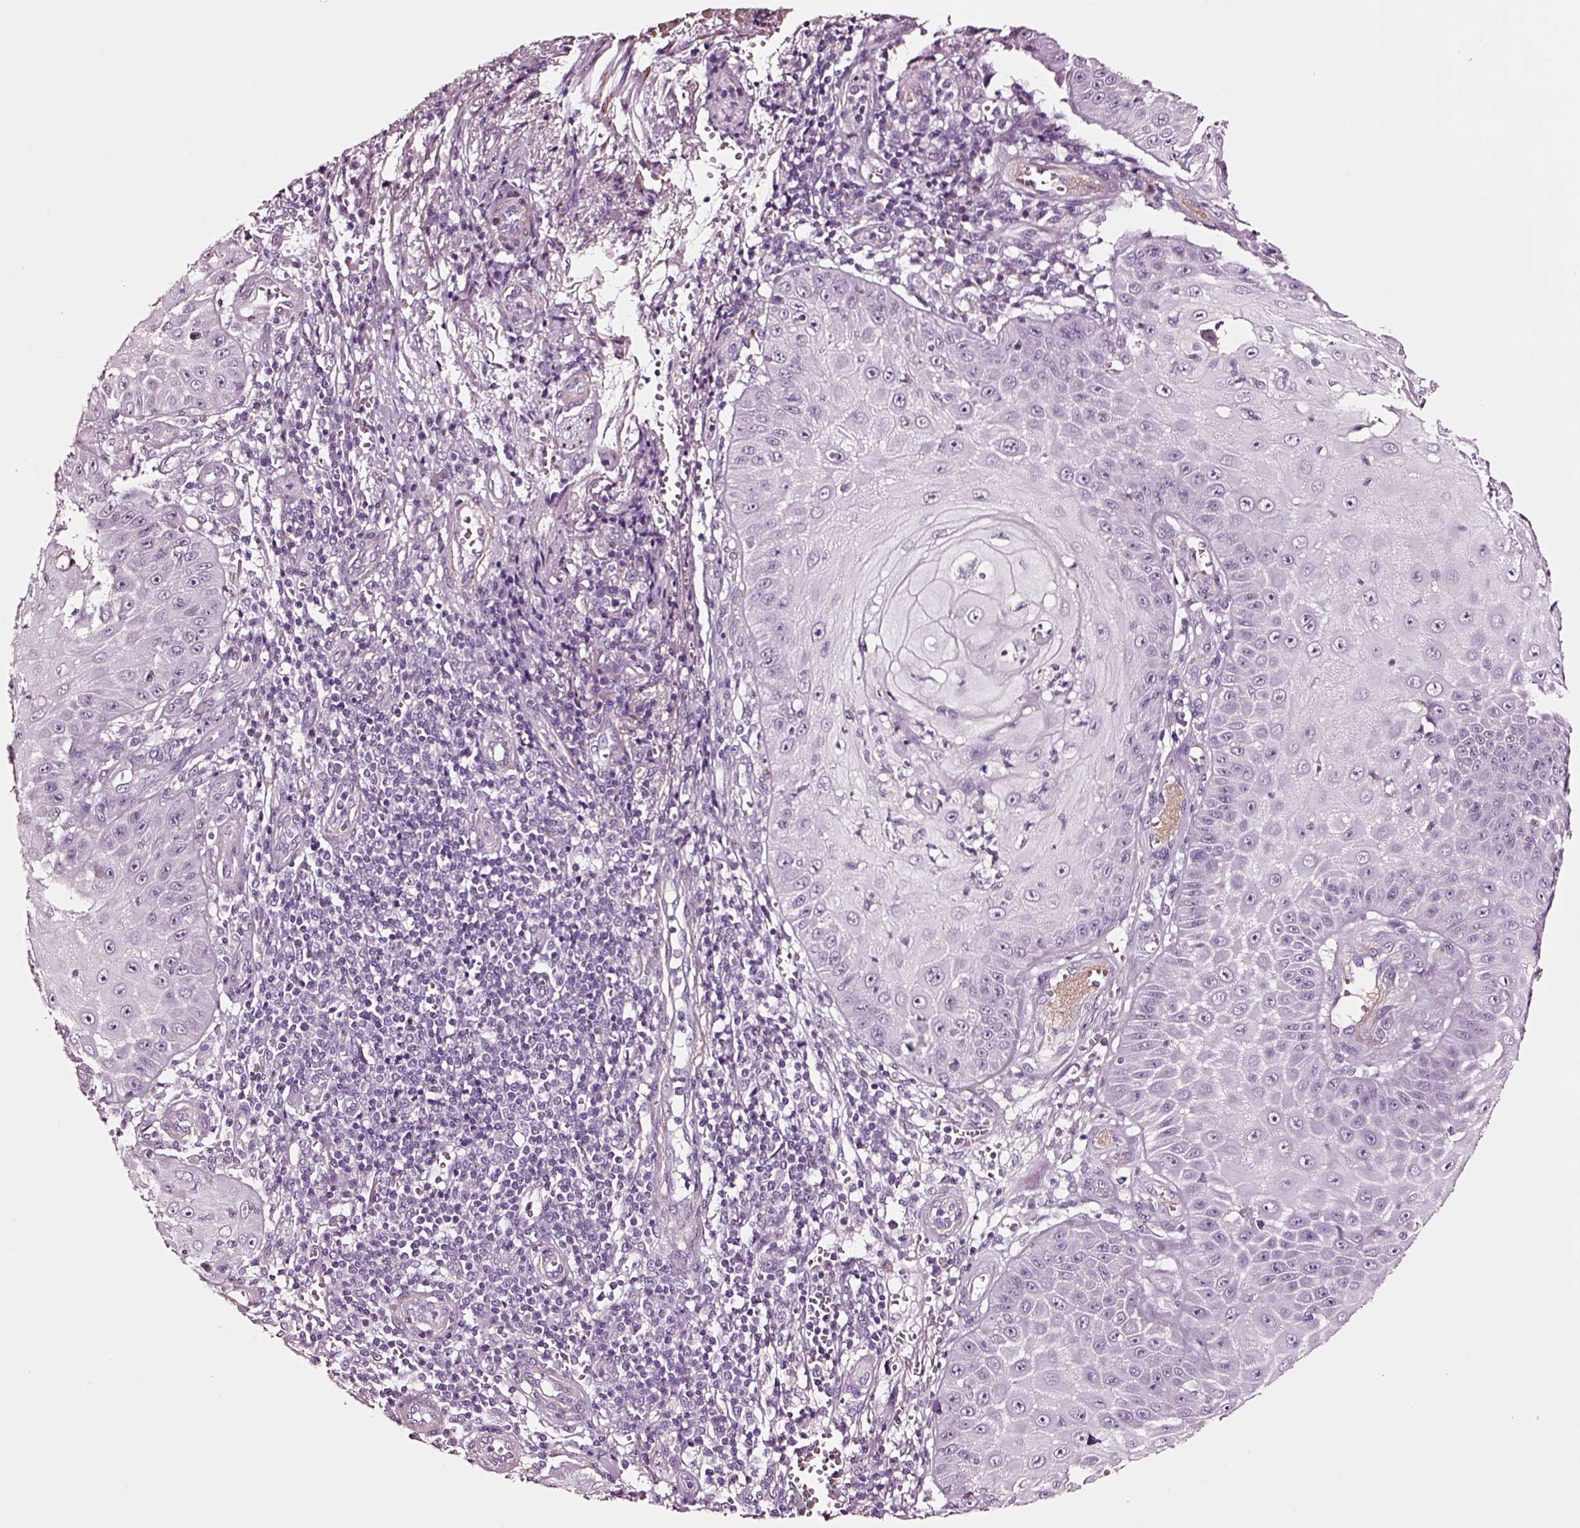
{"staining": {"intensity": "negative", "quantity": "none", "location": "none"}, "tissue": "skin cancer", "cell_type": "Tumor cells", "image_type": "cancer", "snomed": [{"axis": "morphology", "description": "Squamous cell carcinoma, NOS"}, {"axis": "topography", "description": "Skin"}], "caption": "Skin squamous cell carcinoma stained for a protein using IHC demonstrates no positivity tumor cells.", "gene": "SOX10", "patient": {"sex": "male", "age": 70}}